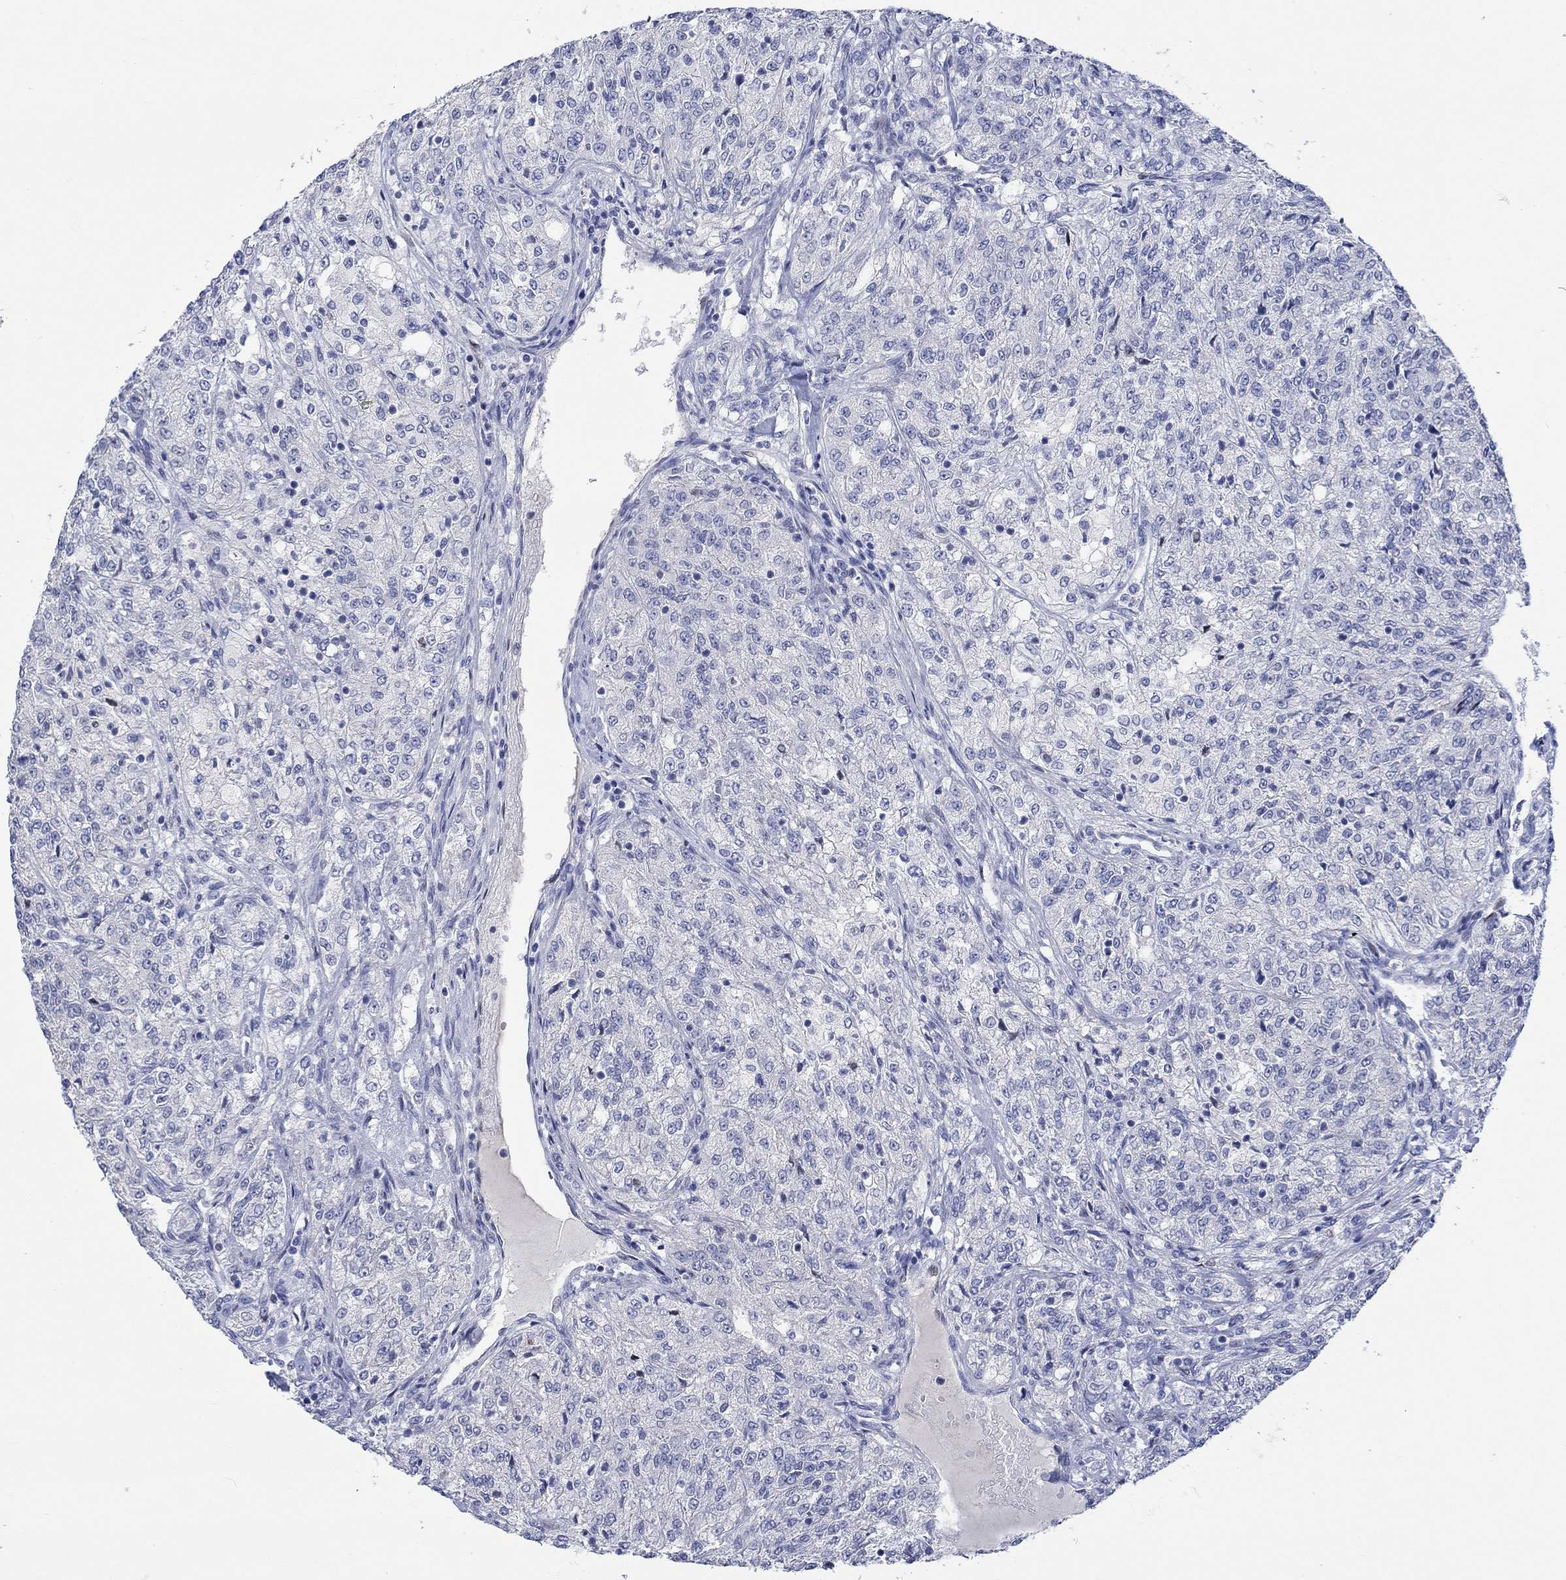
{"staining": {"intensity": "negative", "quantity": "none", "location": "none"}, "tissue": "renal cancer", "cell_type": "Tumor cells", "image_type": "cancer", "snomed": [{"axis": "morphology", "description": "Adenocarcinoma, NOS"}, {"axis": "topography", "description": "Kidney"}], "caption": "High power microscopy histopathology image of an immunohistochemistry (IHC) photomicrograph of adenocarcinoma (renal), revealing no significant staining in tumor cells. The staining is performed using DAB brown chromogen with nuclei counter-stained in using hematoxylin.", "gene": "DLK1", "patient": {"sex": "female", "age": 63}}